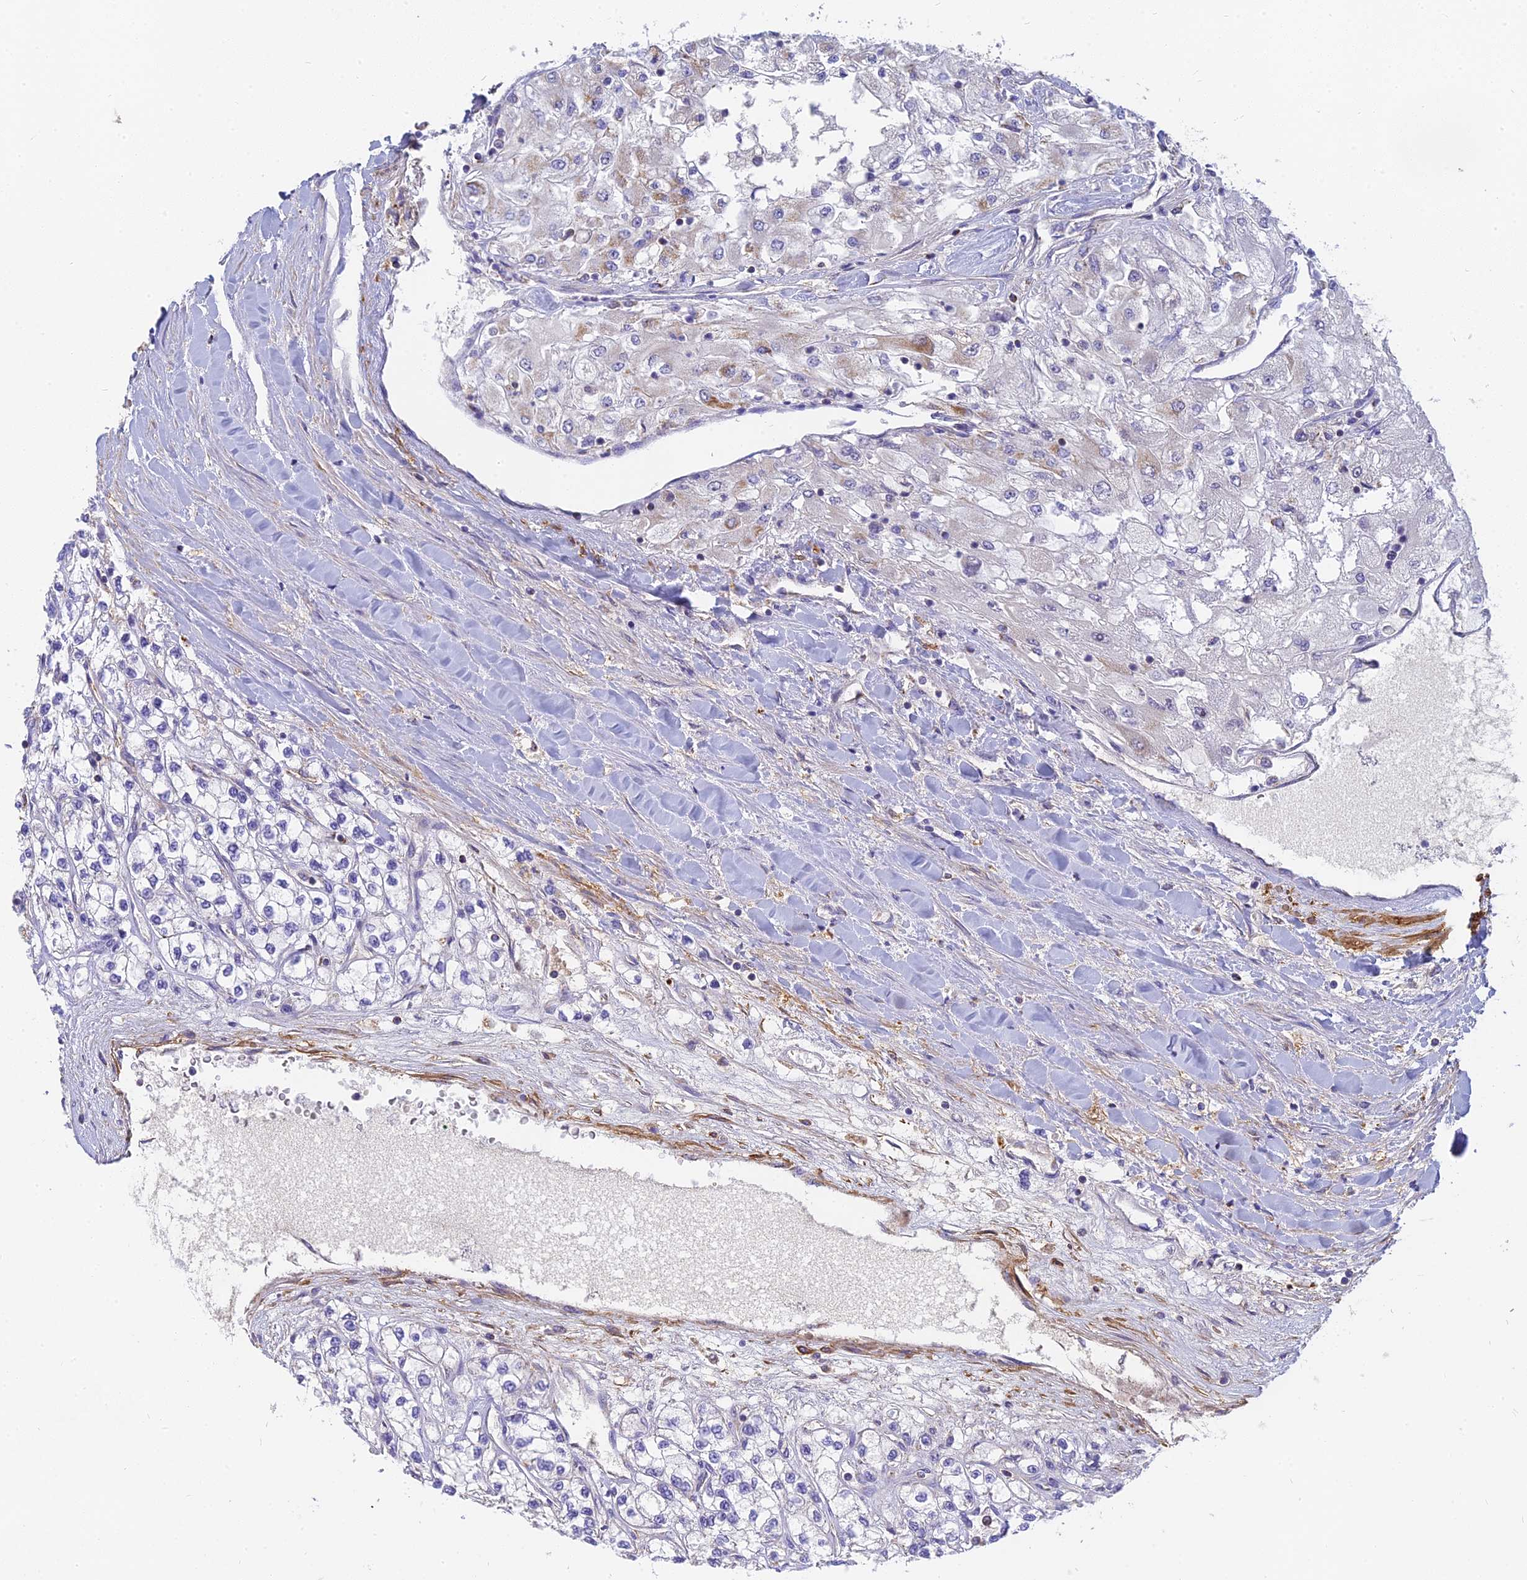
{"staining": {"intensity": "moderate", "quantity": "<25%", "location": "cytoplasmic/membranous"}, "tissue": "renal cancer", "cell_type": "Tumor cells", "image_type": "cancer", "snomed": [{"axis": "morphology", "description": "Adenocarcinoma, NOS"}, {"axis": "topography", "description": "Kidney"}], "caption": "Human renal adenocarcinoma stained for a protein (brown) demonstrates moderate cytoplasmic/membranous positive staining in about <25% of tumor cells.", "gene": "MRPL15", "patient": {"sex": "male", "age": 80}}